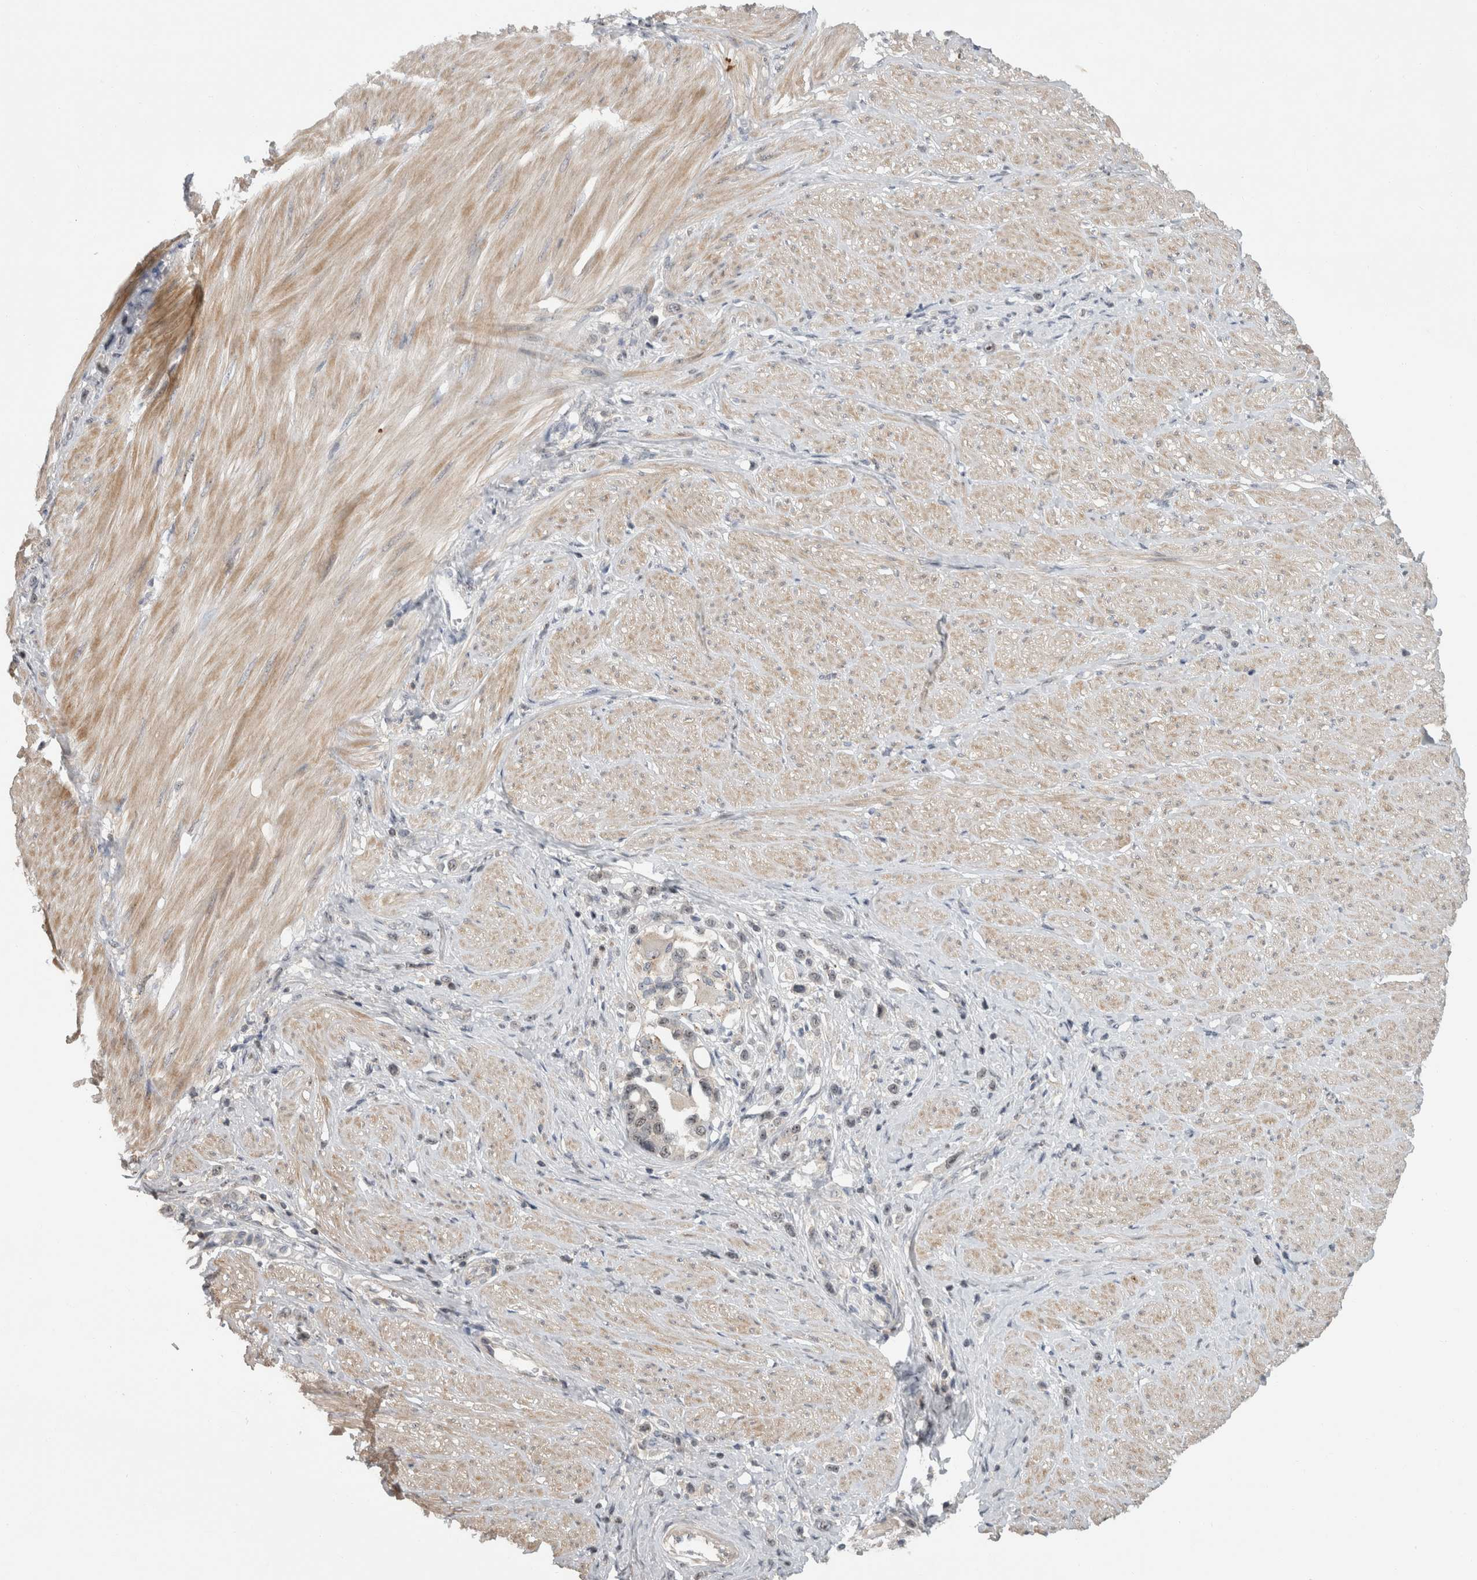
{"staining": {"intensity": "weak", "quantity": "<25%", "location": "nuclear"}, "tissue": "stomach cancer", "cell_type": "Tumor cells", "image_type": "cancer", "snomed": [{"axis": "morphology", "description": "Adenocarcinoma, NOS"}, {"axis": "topography", "description": "Stomach"}], "caption": "Histopathology image shows no protein expression in tumor cells of adenocarcinoma (stomach) tissue.", "gene": "RBM28", "patient": {"sex": "female", "age": 65}}